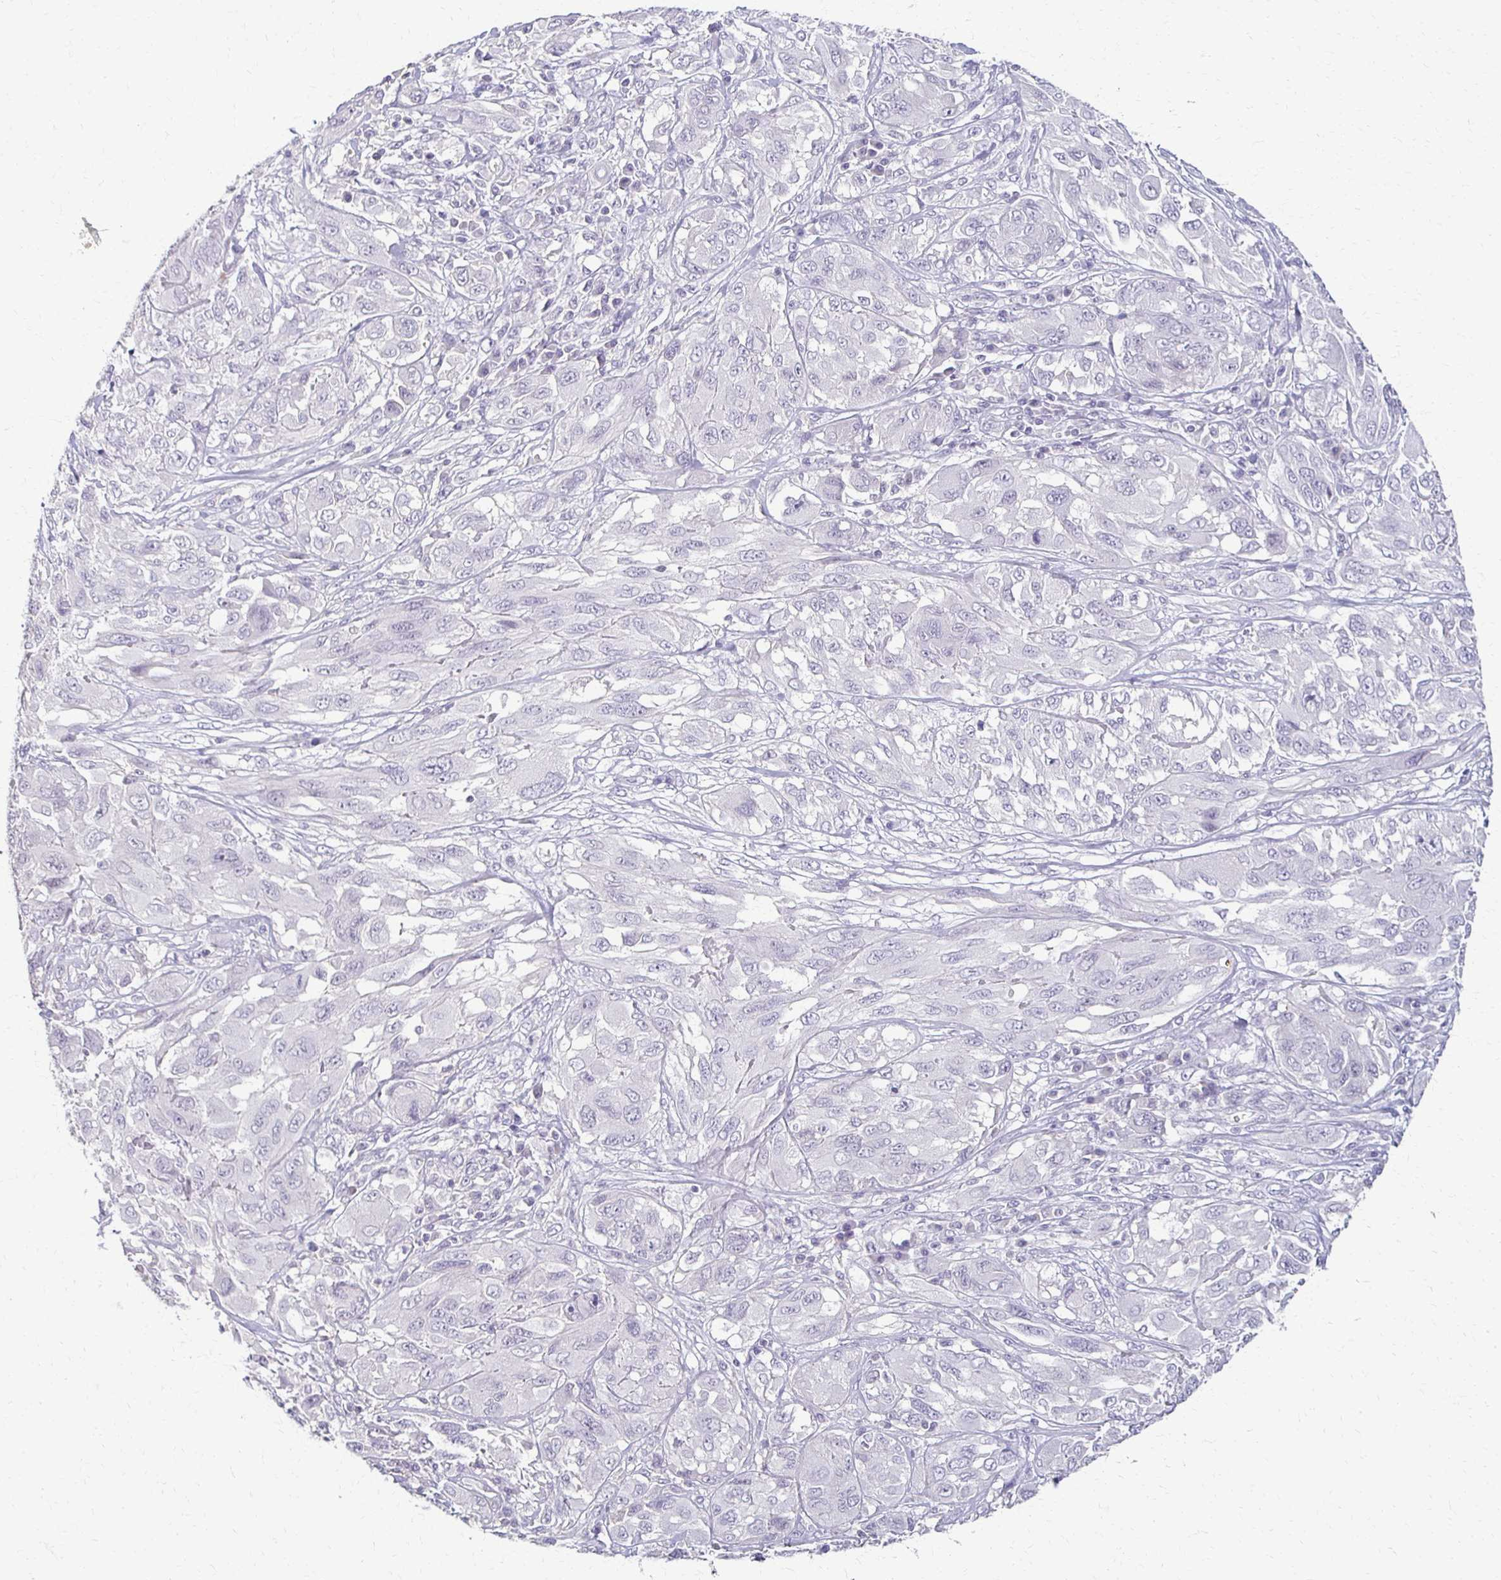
{"staining": {"intensity": "negative", "quantity": "none", "location": "none"}, "tissue": "melanoma", "cell_type": "Tumor cells", "image_type": "cancer", "snomed": [{"axis": "morphology", "description": "Malignant melanoma, NOS"}, {"axis": "topography", "description": "Skin"}], "caption": "Tumor cells are negative for protein expression in human melanoma.", "gene": "FOXO4", "patient": {"sex": "female", "age": 91}}